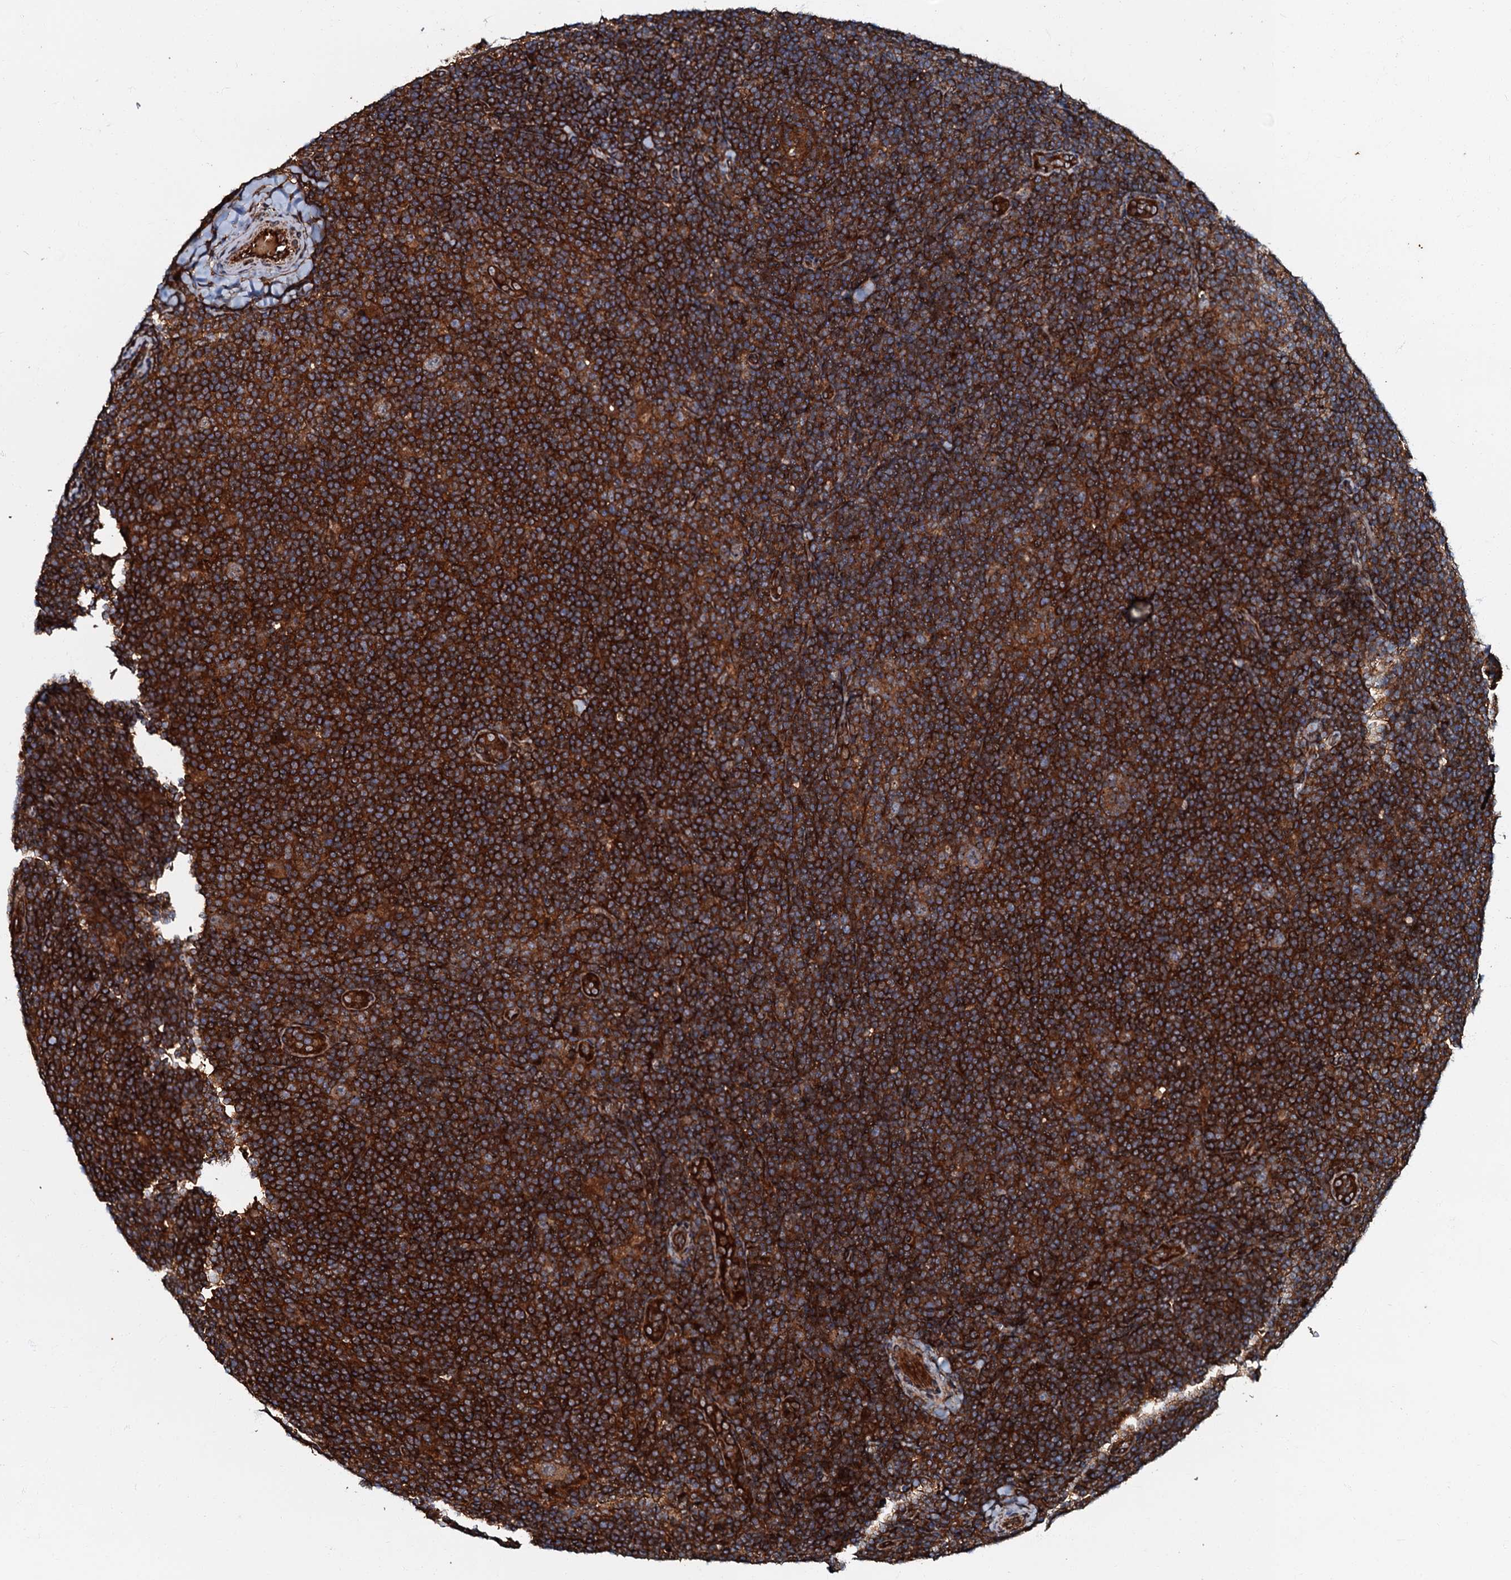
{"staining": {"intensity": "moderate", "quantity": ">75%", "location": "cytoplasmic/membranous"}, "tissue": "lymphoma", "cell_type": "Tumor cells", "image_type": "cancer", "snomed": [{"axis": "morphology", "description": "Hodgkin's disease, NOS"}, {"axis": "topography", "description": "Lymph node"}], "caption": "Brown immunohistochemical staining in lymphoma reveals moderate cytoplasmic/membranous expression in about >75% of tumor cells. (DAB (3,3'-diaminobenzidine) IHC with brightfield microscopy, high magnification).", "gene": "BLOC1S6", "patient": {"sex": "female", "age": 57}}